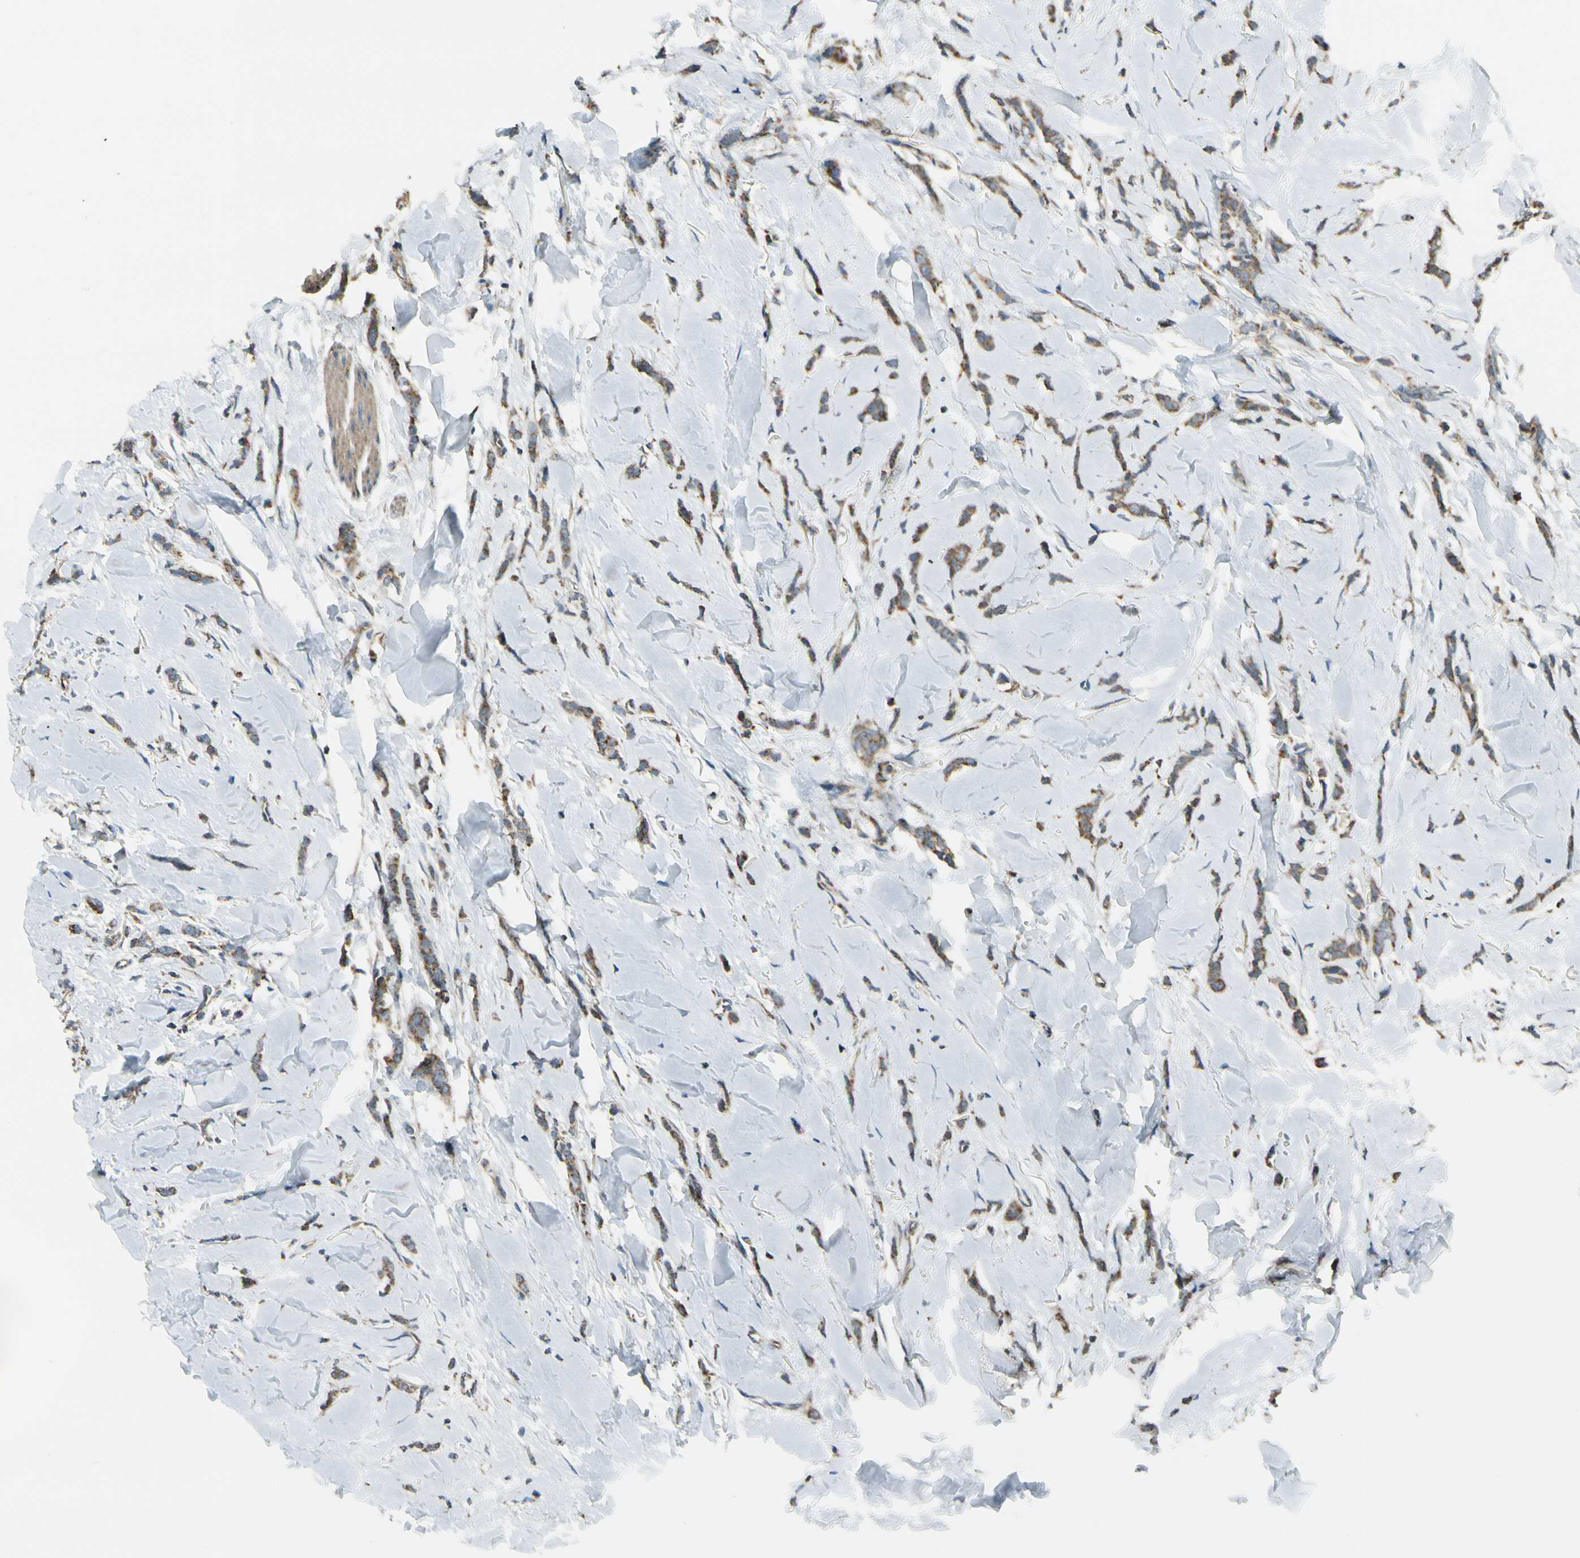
{"staining": {"intensity": "moderate", "quantity": ">75%", "location": "cytoplasmic/membranous"}, "tissue": "breast cancer", "cell_type": "Tumor cells", "image_type": "cancer", "snomed": [{"axis": "morphology", "description": "Lobular carcinoma"}, {"axis": "topography", "description": "Skin"}, {"axis": "topography", "description": "Breast"}], "caption": "This micrograph demonstrates immunohistochemistry (IHC) staining of breast cancer, with medium moderate cytoplasmic/membranous positivity in about >75% of tumor cells.", "gene": "EPHB3", "patient": {"sex": "female", "age": 46}}